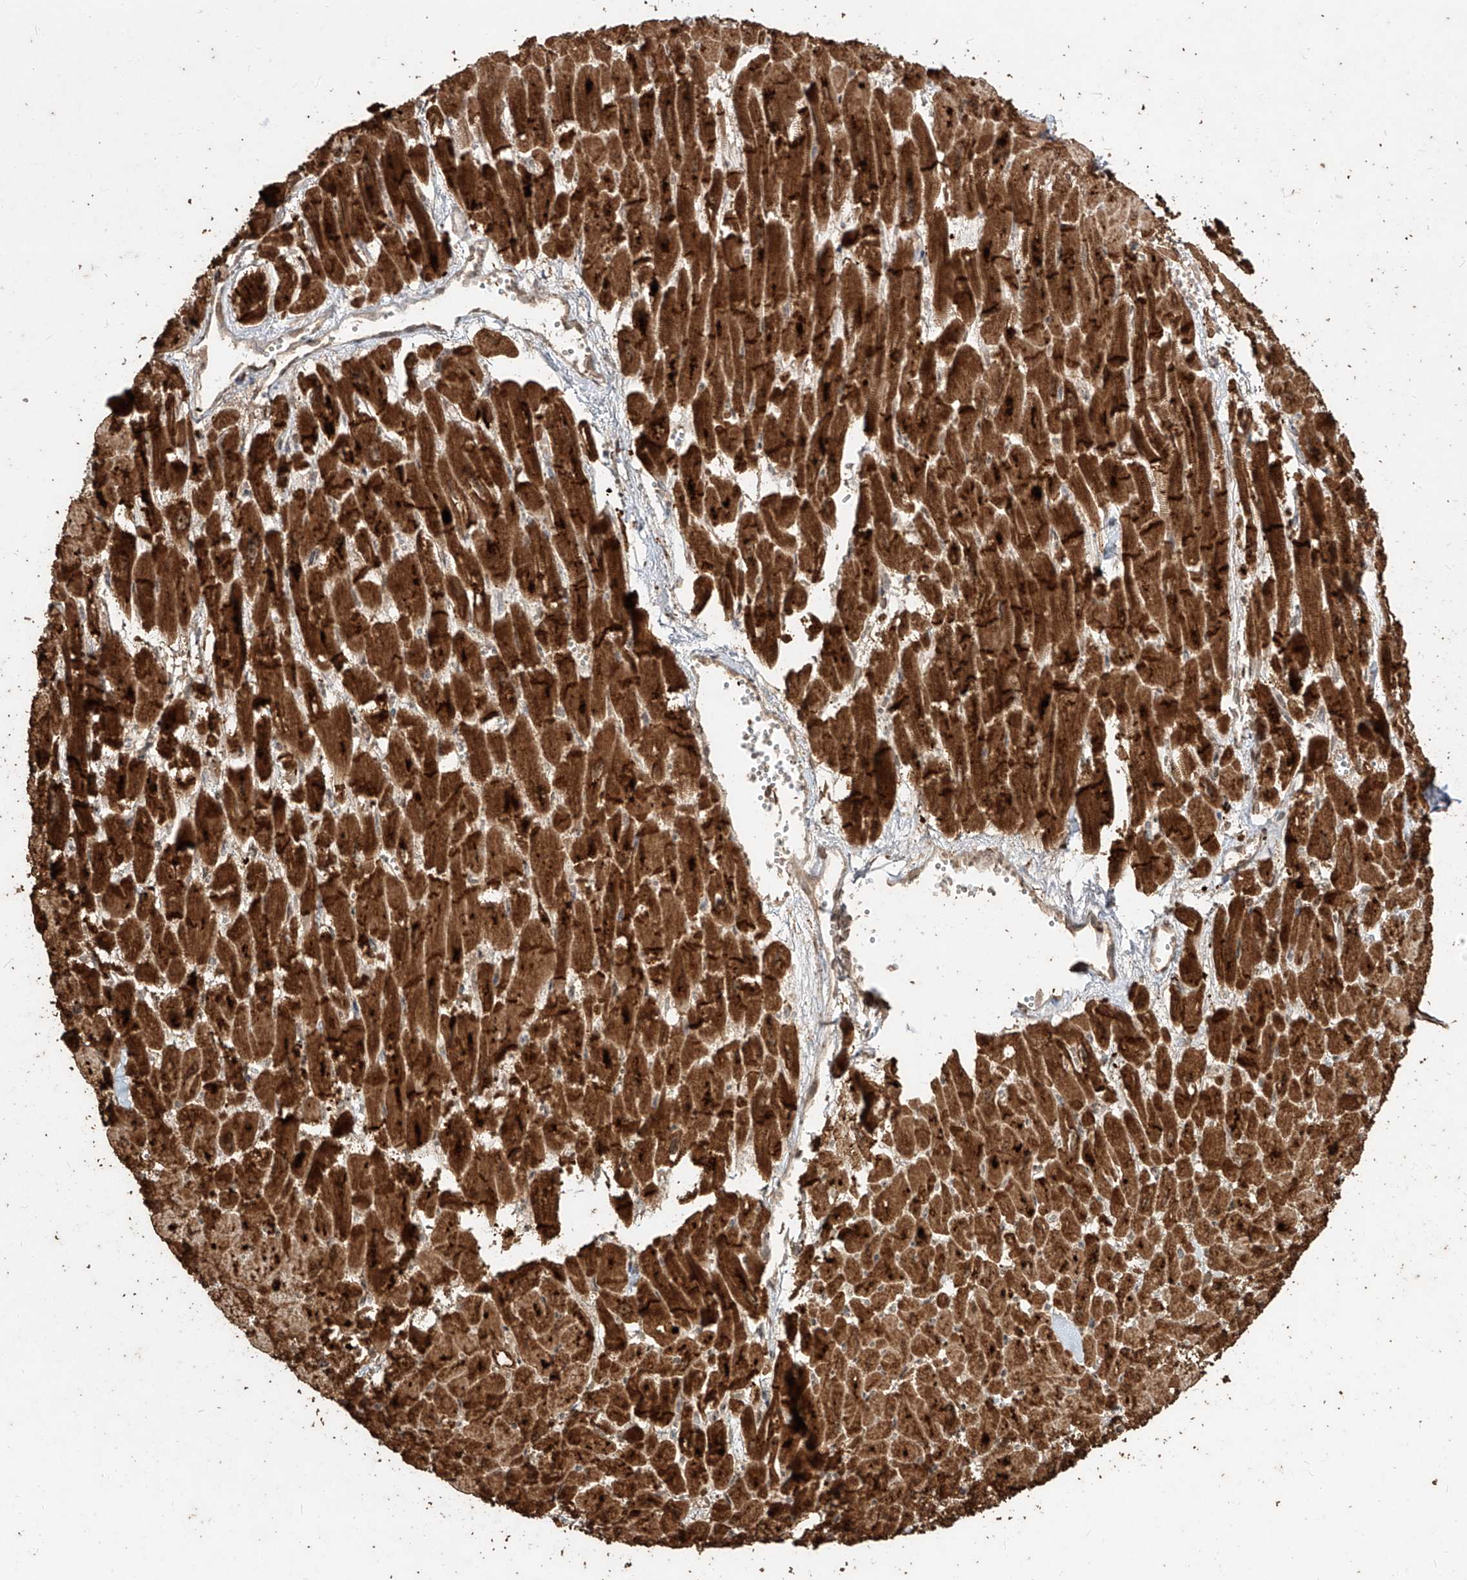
{"staining": {"intensity": "strong", "quantity": ">75%", "location": "cytoplasmic/membranous,nuclear"}, "tissue": "heart muscle", "cell_type": "Cardiomyocytes", "image_type": "normal", "snomed": [{"axis": "morphology", "description": "Normal tissue, NOS"}, {"axis": "topography", "description": "Heart"}], "caption": "A brown stain highlights strong cytoplasmic/membranous,nuclear expression of a protein in cardiomyocytes of normal heart muscle. (DAB = brown stain, brightfield microscopy at high magnification).", "gene": "ZNF660", "patient": {"sex": "male", "age": 54}}